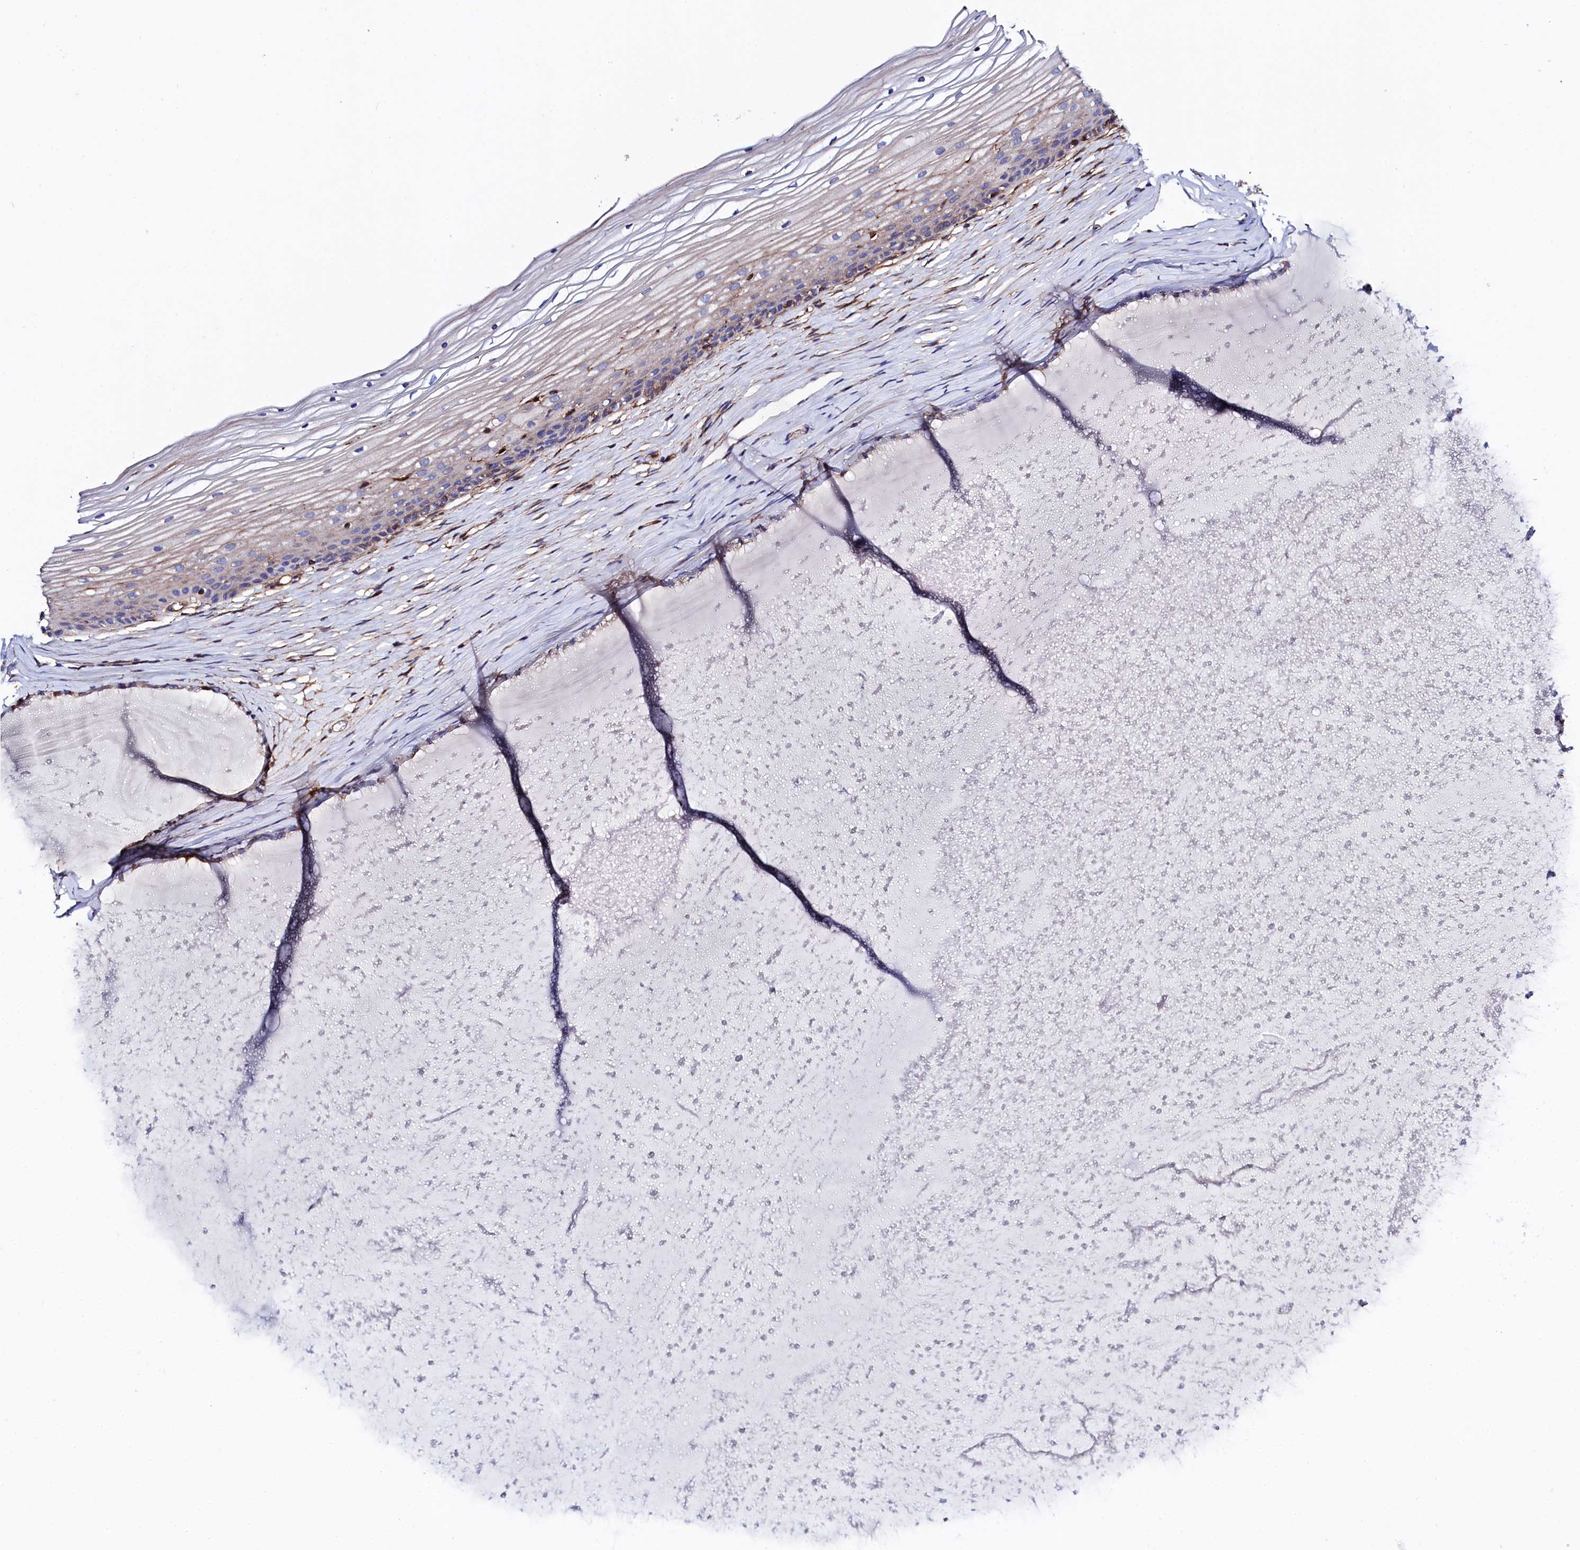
{"staining": {"intensity": "weak", "quantity": "<25%", "location": "cytoplasmic/membranous"}, "tissue": "vagina", "cell_type": "Squamous epithelial cells", "image_type": "normal", "snomed": [{"axis": "morphology", "description": "Normal tissue, NOS"}, {"axis": "topography", "description": "Vagina"}, {"axis": "topography", "description": "Cervix"}], "caption": "Image shows no protein expression in squamous epithelial cells of normal vagina. (DAB immunohistochemistry (IHC) with hematoxylin counter stain).", "gene": "STAMBPL1", "patient": {"sex": "female", "age": 40}}